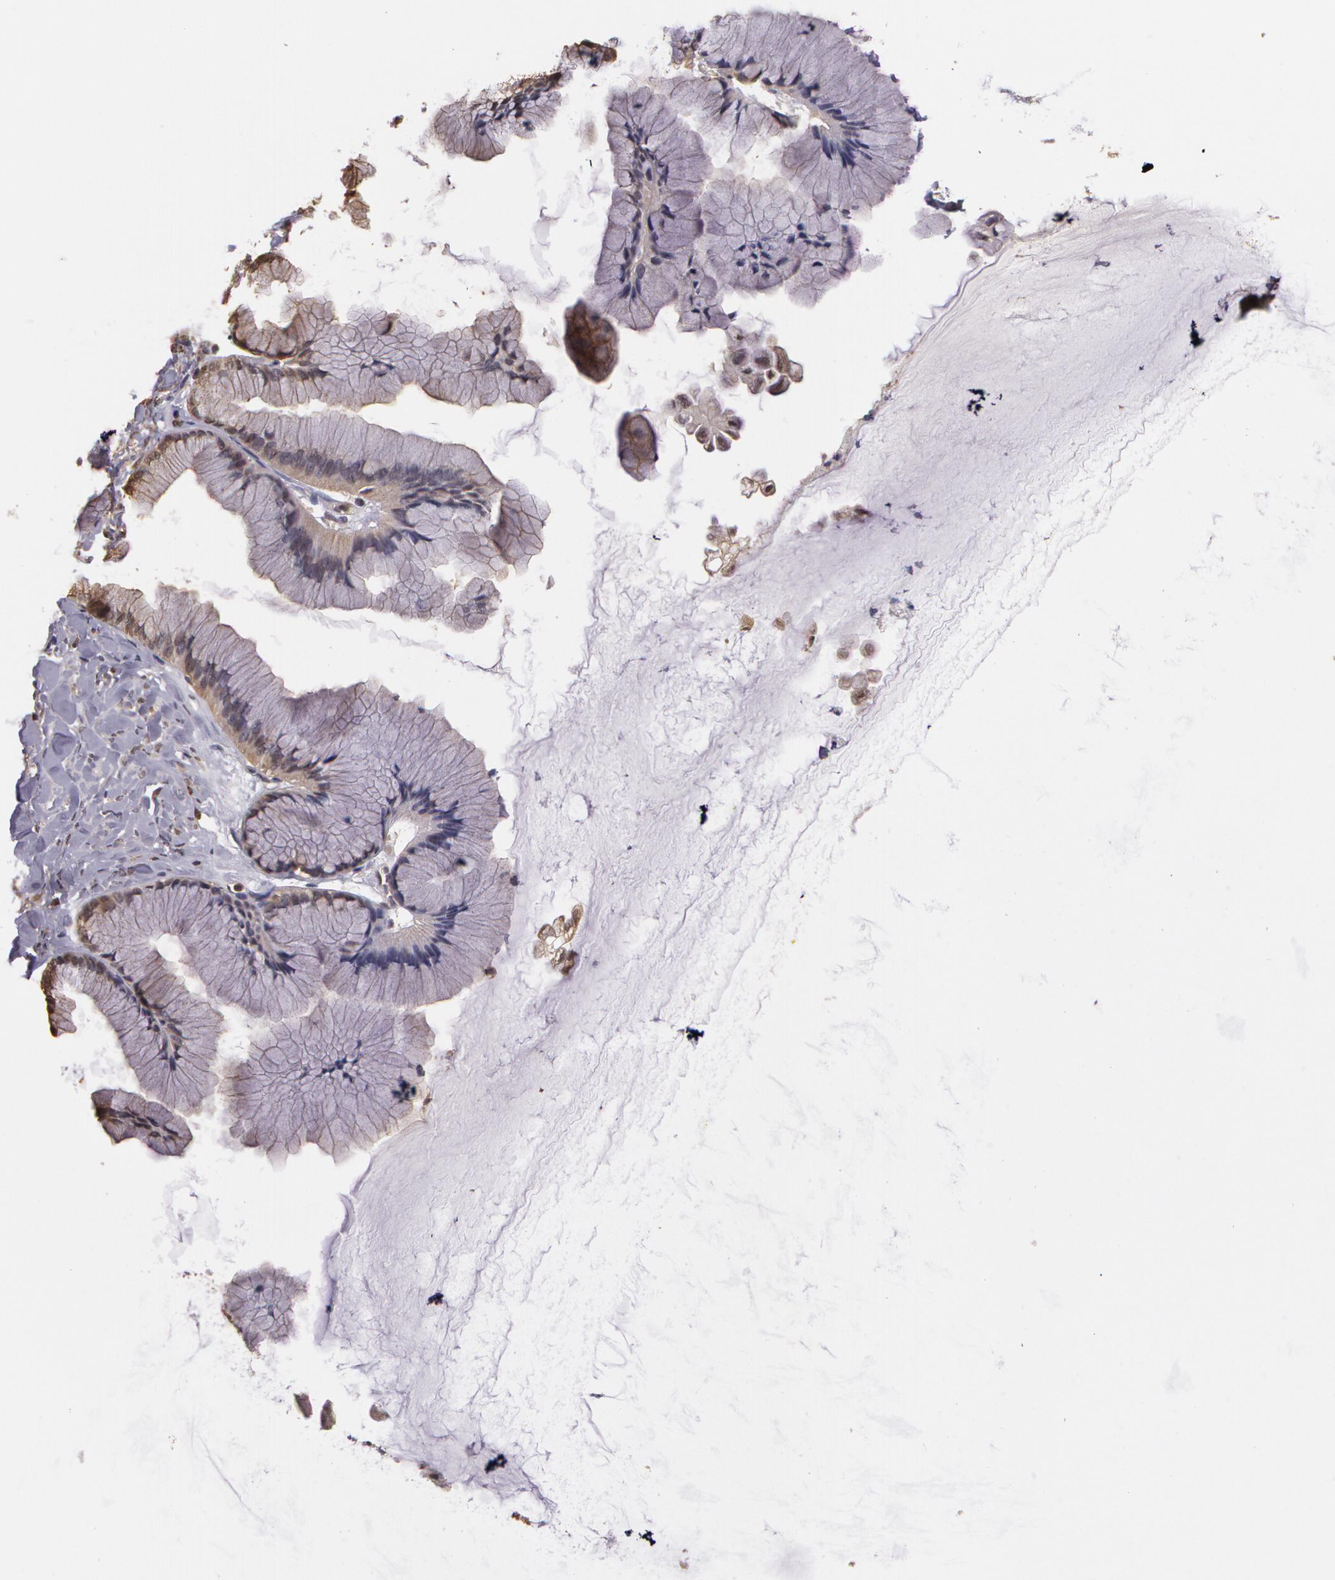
{"staining": {"intensity": "negative", "quantity": "none", "location": "none"}, "tissue": "ovarian cancer", "cell_type": "Tumor cells", "image_type": "cancer", "snomed": [{"axis": "morphology", "description": "Cystadenocarcinoma, mucinous, NOS"}, {"axis": "topography", "description": "Ovary"}], "caption": "Image shows no significant protein staining in tumor cells of mucinous cystadenocarcinoma (ovarian).", "gene": "AHSA1", "patient": {"sex": "female", "age": 41}}